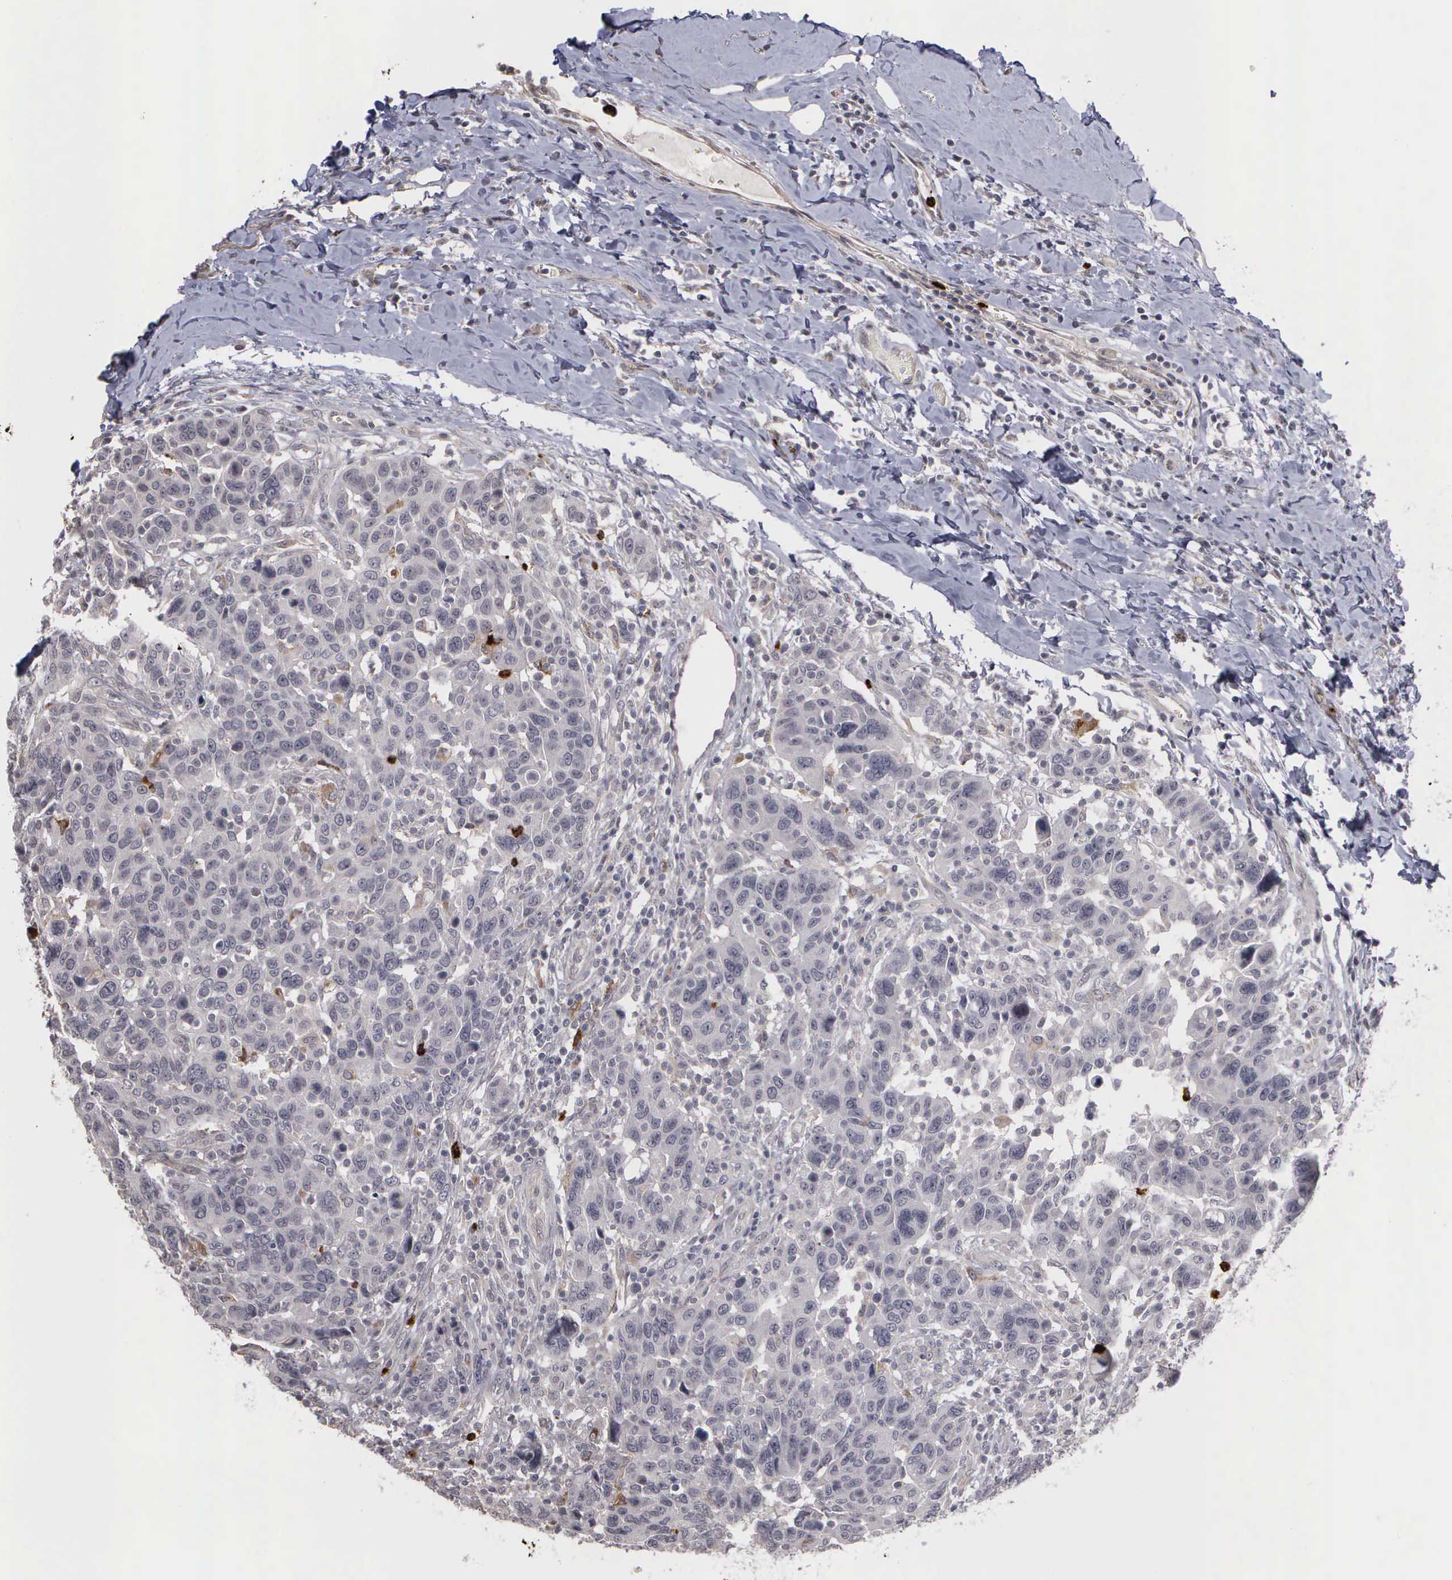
{"staining": {"intensity": "negative", "quantity": "none", "location": "none"}, "tissue": "breast cancer", "cell_type": "Tumor cells", "image_type": "cancer", "snomed": [{"axis": "morphology", "description": "Duct carcinoma"}, {"axis": "topography", "description": "Breast"}], "caption": "This is a photomicrograph of immunohistochemistry (IHC) staining of infiltrating ductal carcinoma (breast), which shows no staining in tumor cells. (DAB immunohistochemistry (IHC) visualized using brightfield microscopy, high magnification).", "gene": "MMP9", "patient": {"sex": "female", "age": 37}}